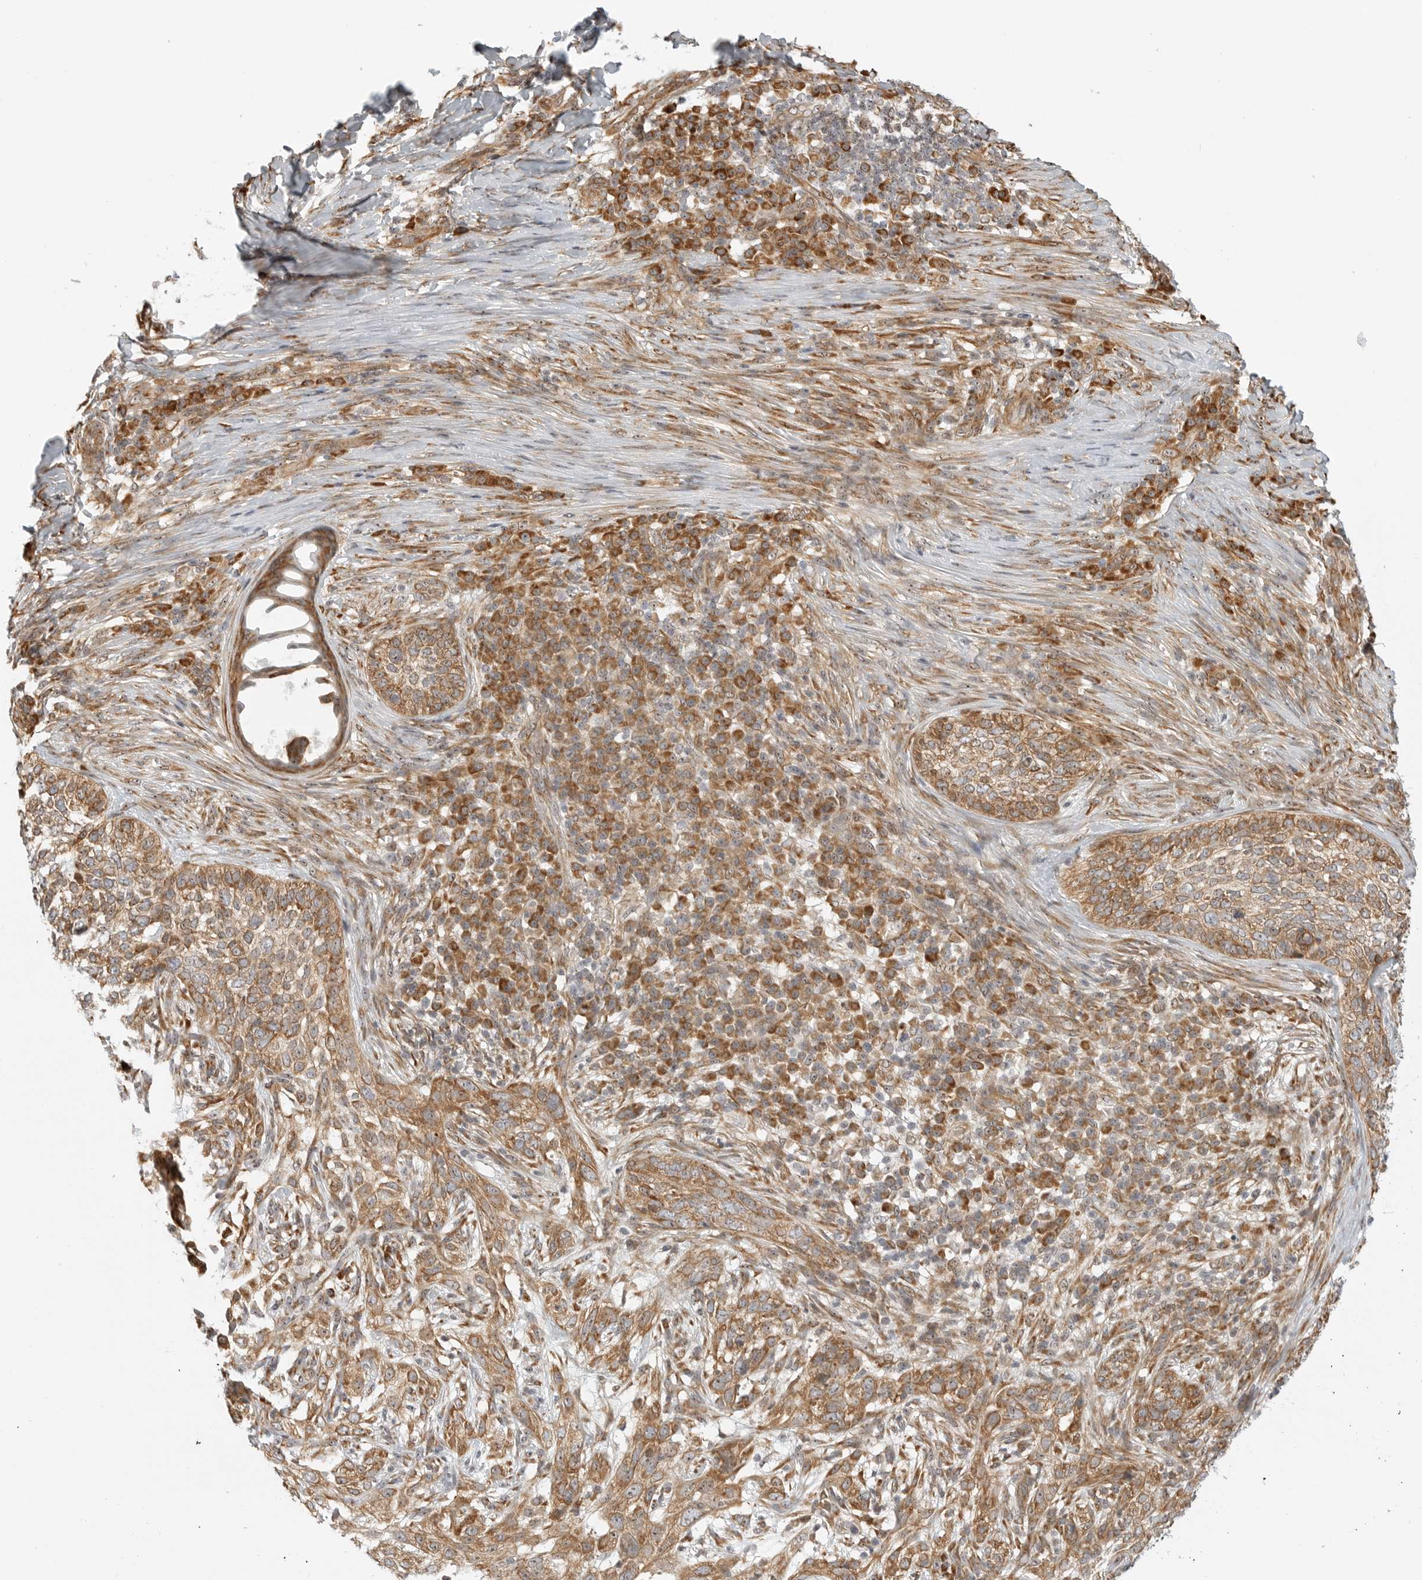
{"staining": {"intensity": "moderate", "quantity": ">75%", "location": "cytoplasmic/membranous"}, "tissue": "skin cancer", "cell_type": "Tumor cells", "image_type": "cancer", "snomed": [{"axis": "morphology", "description": "Basal cell carcinoma"}, {"axis": "topography", "description": "Skin"}], "caption": "This is an image of immunohistochemistry (IHC) staining of basal cell carcinoma (skin), which shows moderate expression in the cytoplasmic/membranous of tumor cells.", "gene": "DSCC1", "patient": {"sex": "female", "age": 64}}